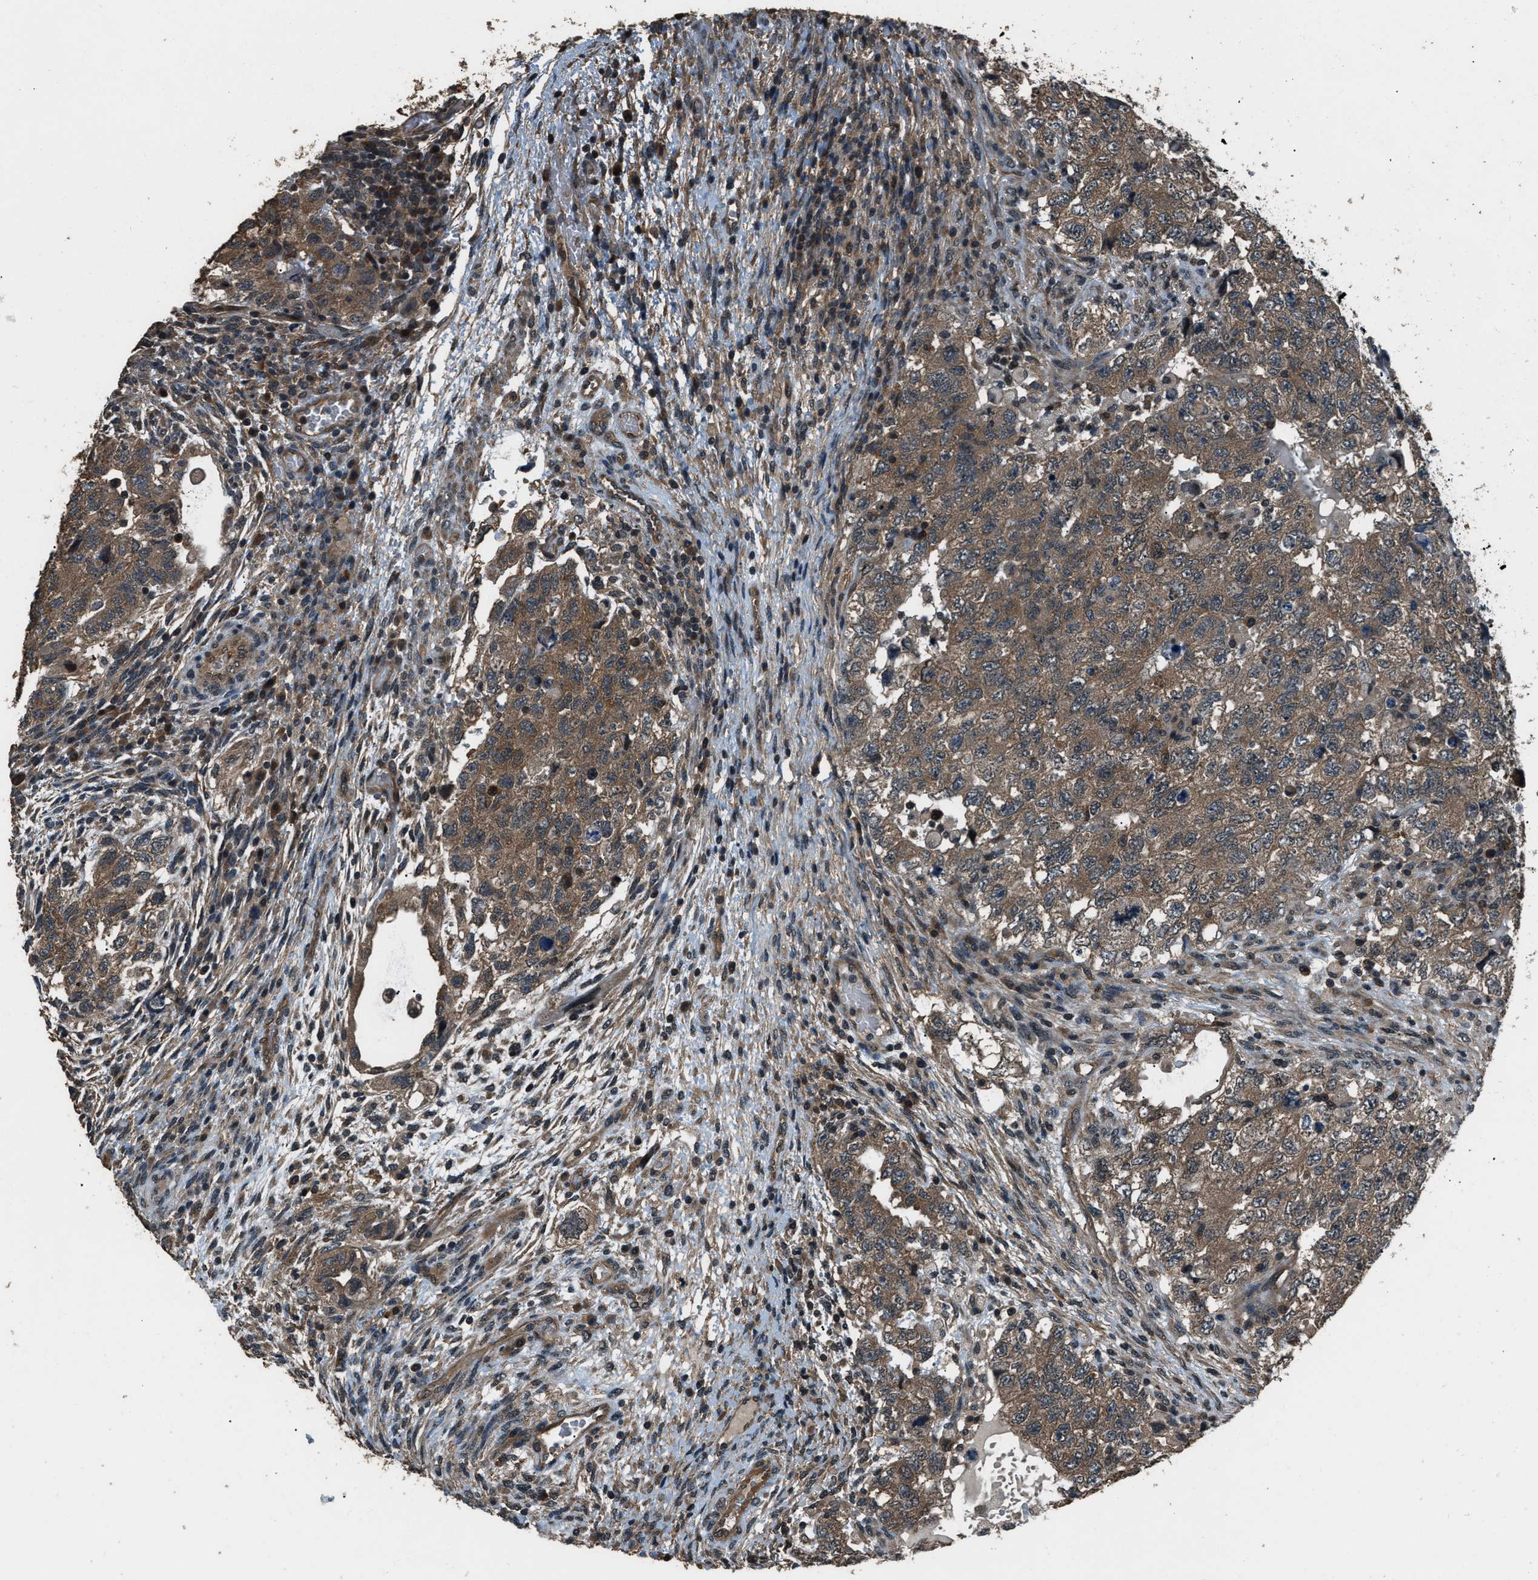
{"staining": {"intensity": "moderate", "quantity": ">75%", "location": "cytoplasmic/membranous"}, "tissue": "testis cancer", "cell_type": "Tumor cells", "image_type": "cancer", "snomed": [{"axis": "morphology", "description": "Carcinoma, Embryonal, NOS"}, {"axis": "topography", "description": "Testis"}], "caption": "Human testis cancer stained with a protein marker displays moderate staining in tumor cells.", "gene": "NUDCD3", "patient": {"sex": "male", "age": 36}}